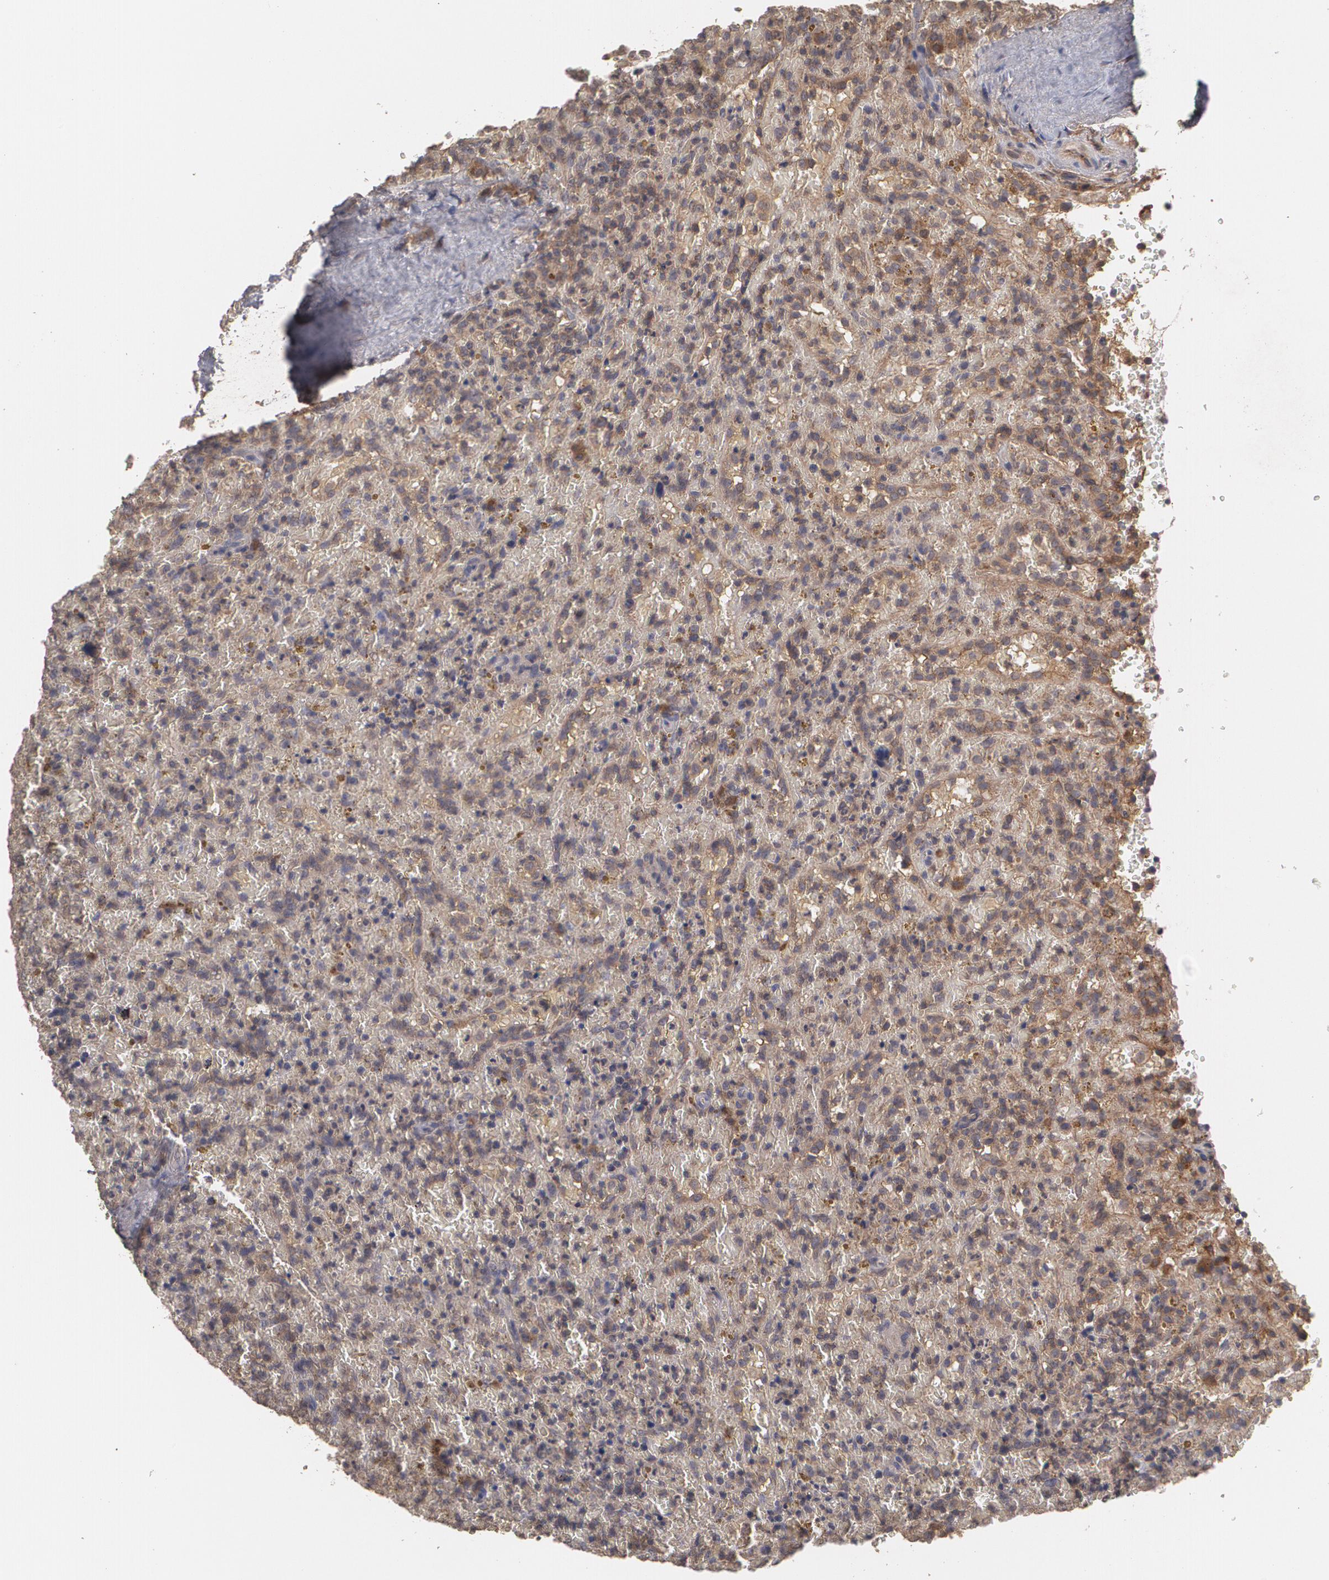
{"staining": {"intensity": "moderate", "quantity": ">75%", "location": "cytoplasmic/membranous"}, "tissue": "lymphoma", "cell_type": "Tumor cells", "image_type": "cancer", "snomed": [{"axis": "morphology", "description": "Malignant lymphoma, non-Hodgkin's type, High grade"}, {"axis": "topography", "description": "Spleen"}, {"axis": "topography", "description": "Lymph node"}], "caption": "Brown immunohistochemical staining in human lymphoma demonstrates moderate cytoplasmic/membranous expression in about >75% of tumor cells.", "gene": "ARF6", "patient": {"sex": "female", "age": 70}}